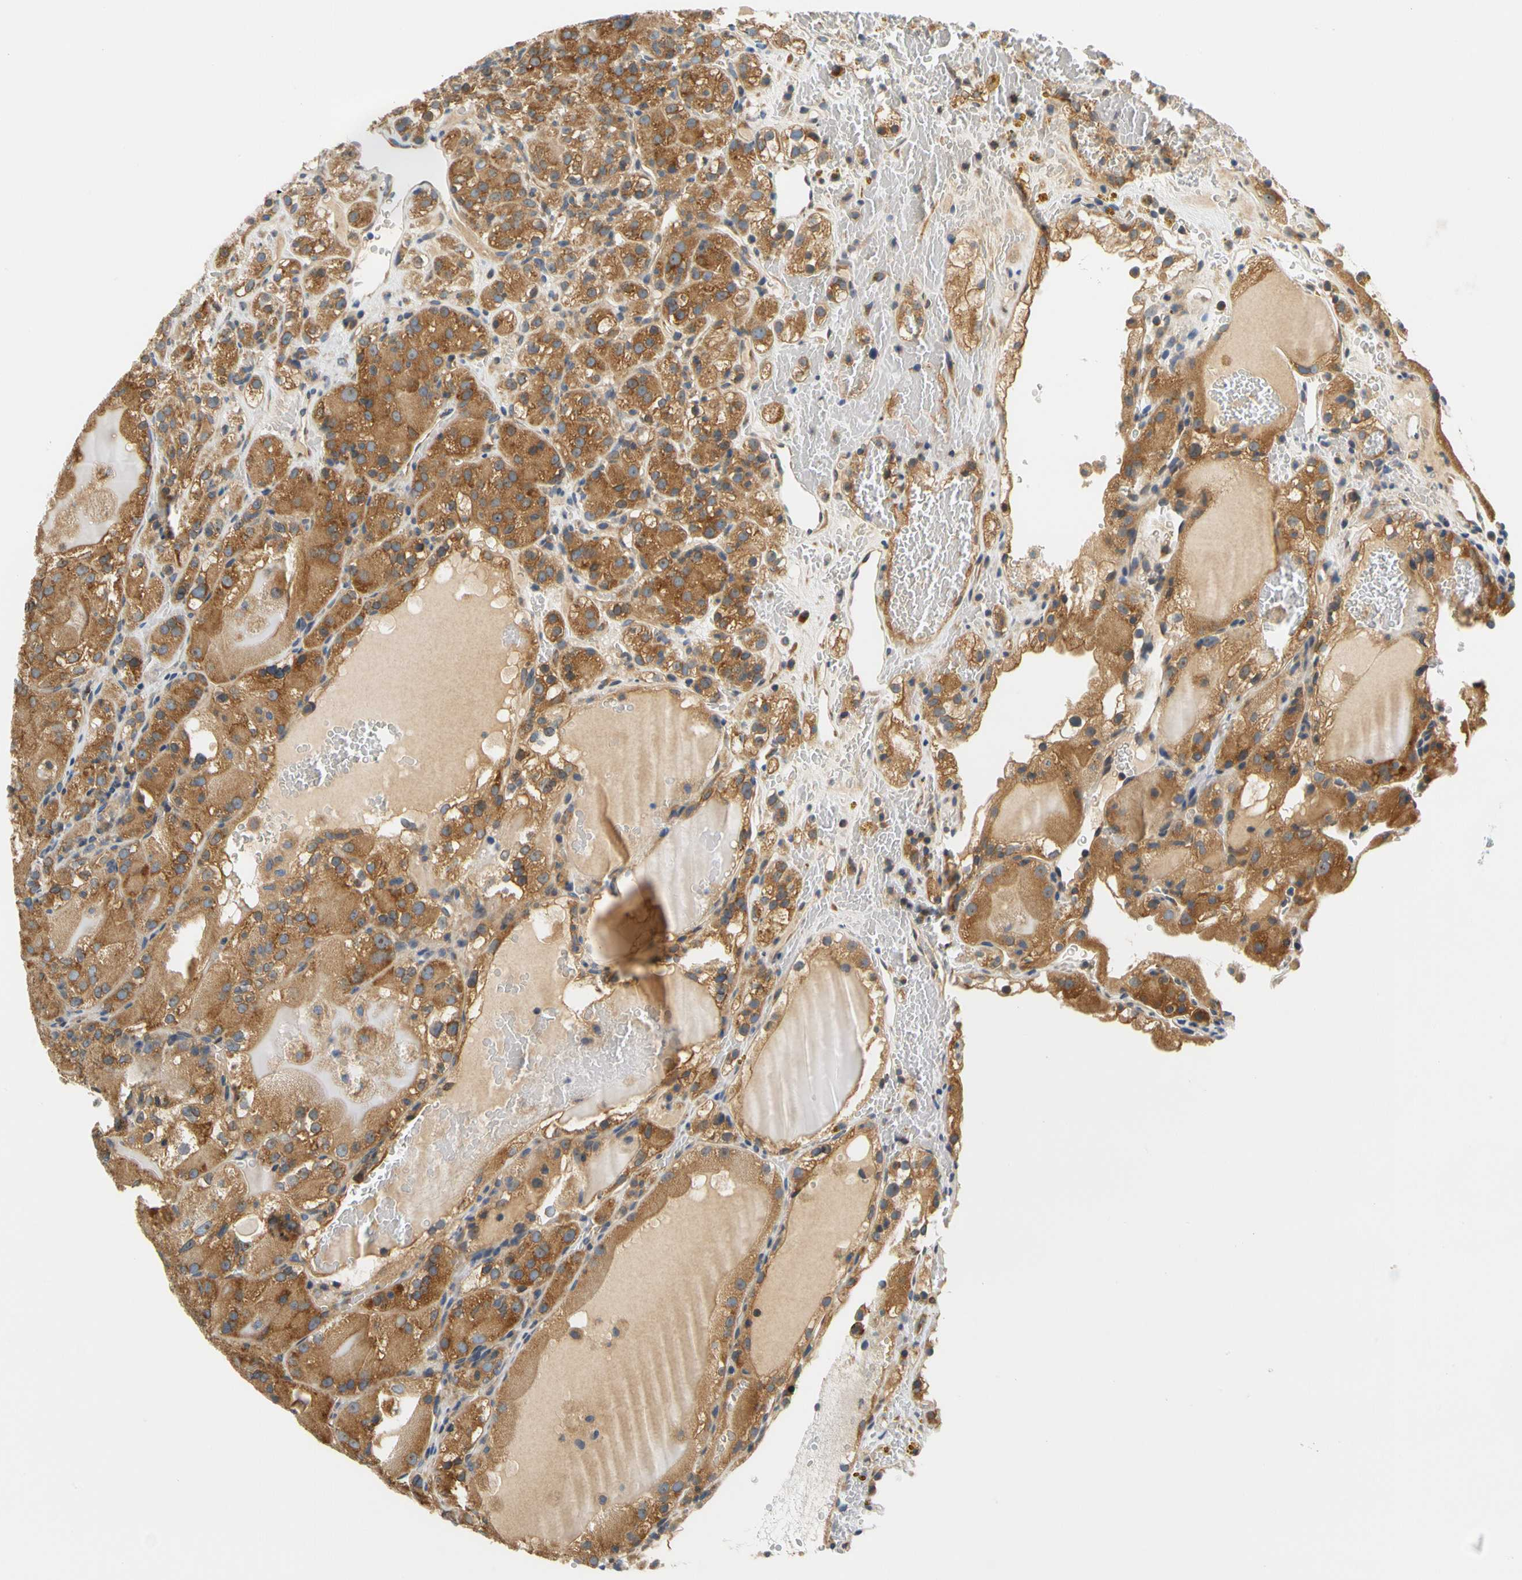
{"staining": {"intensity": "moderate", "quantity": "25%-75%", "location": "cytoplasmic/membranous"}, "tissue": "renal cancer", "cell_type": "Tumor cells", "image_type": "cancer", "snomed": [{"axis": "morphology", "description": "Normal tissue, NOS"}, {"axis": "morphology", "description": "Adenocarcinoma, NOS"}, {"axis": "topography", "description": "Kidney"}], "caption": "Renal adenocarcinoma stained with a brown dye demonstrates moderate cytoplasmic/membranous positive staining in about 25%-75% of tumor cells.", "gene": "LRRC47", "patient": {"sex": "male", "age": 61}}